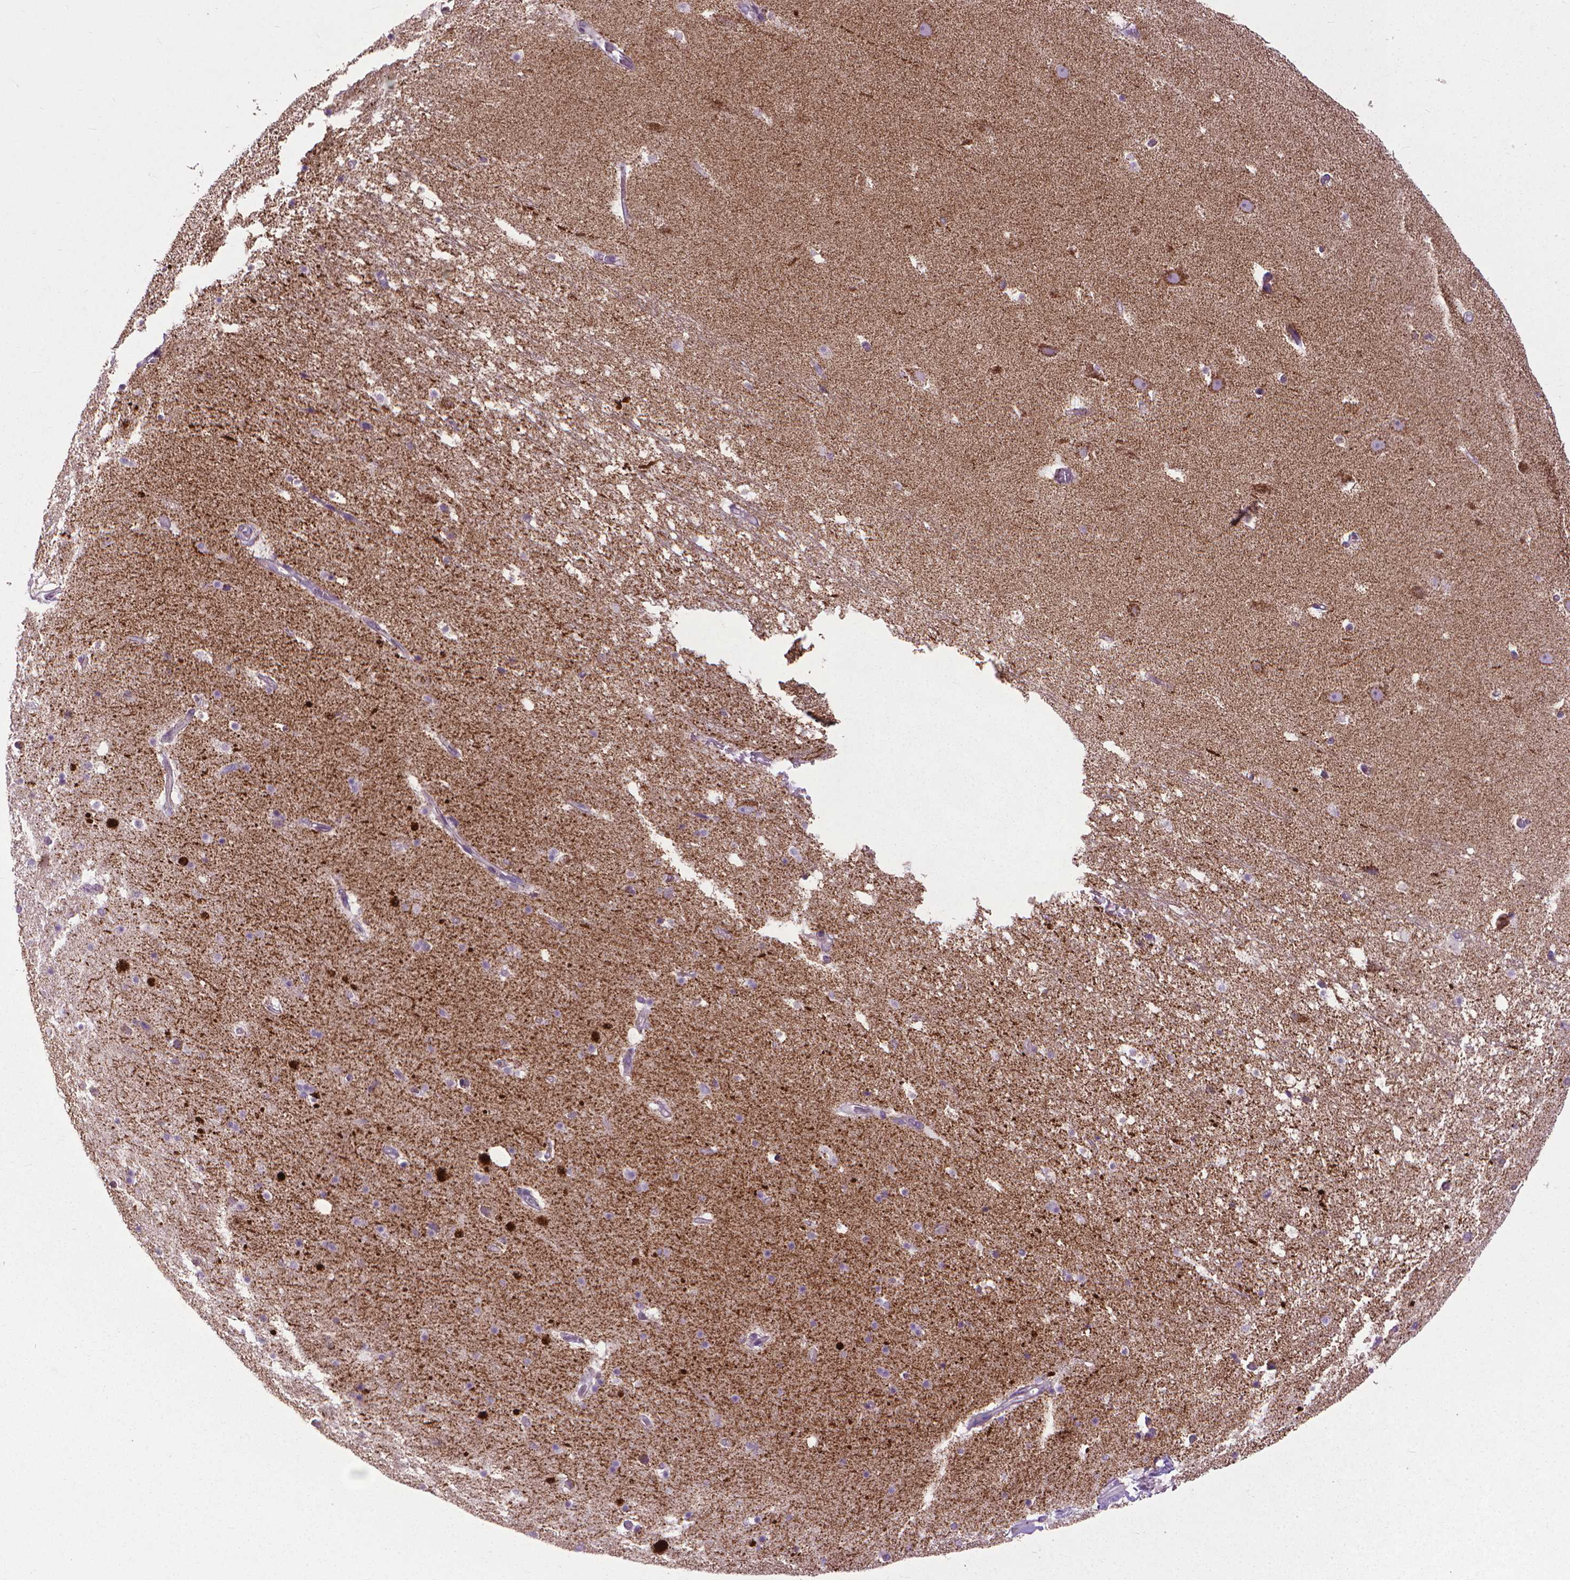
{"staining": {"intensity": "negative", "quantity": "none", "location": "none"}, "tissue": "hippocampus", "cell_type": "Glial cells", "image_type": "normal", "snomed": [{"axis": "morphology", "description": "Normal tissue, NOS"}, {"axis": "topography", "description": "Hippocampus"}], "caption": "The micrograph exhibits no staining of glial cells in normal hippocampus.", "gene": "VDAC1", "patient": {"sex": "male", "age": 26}}